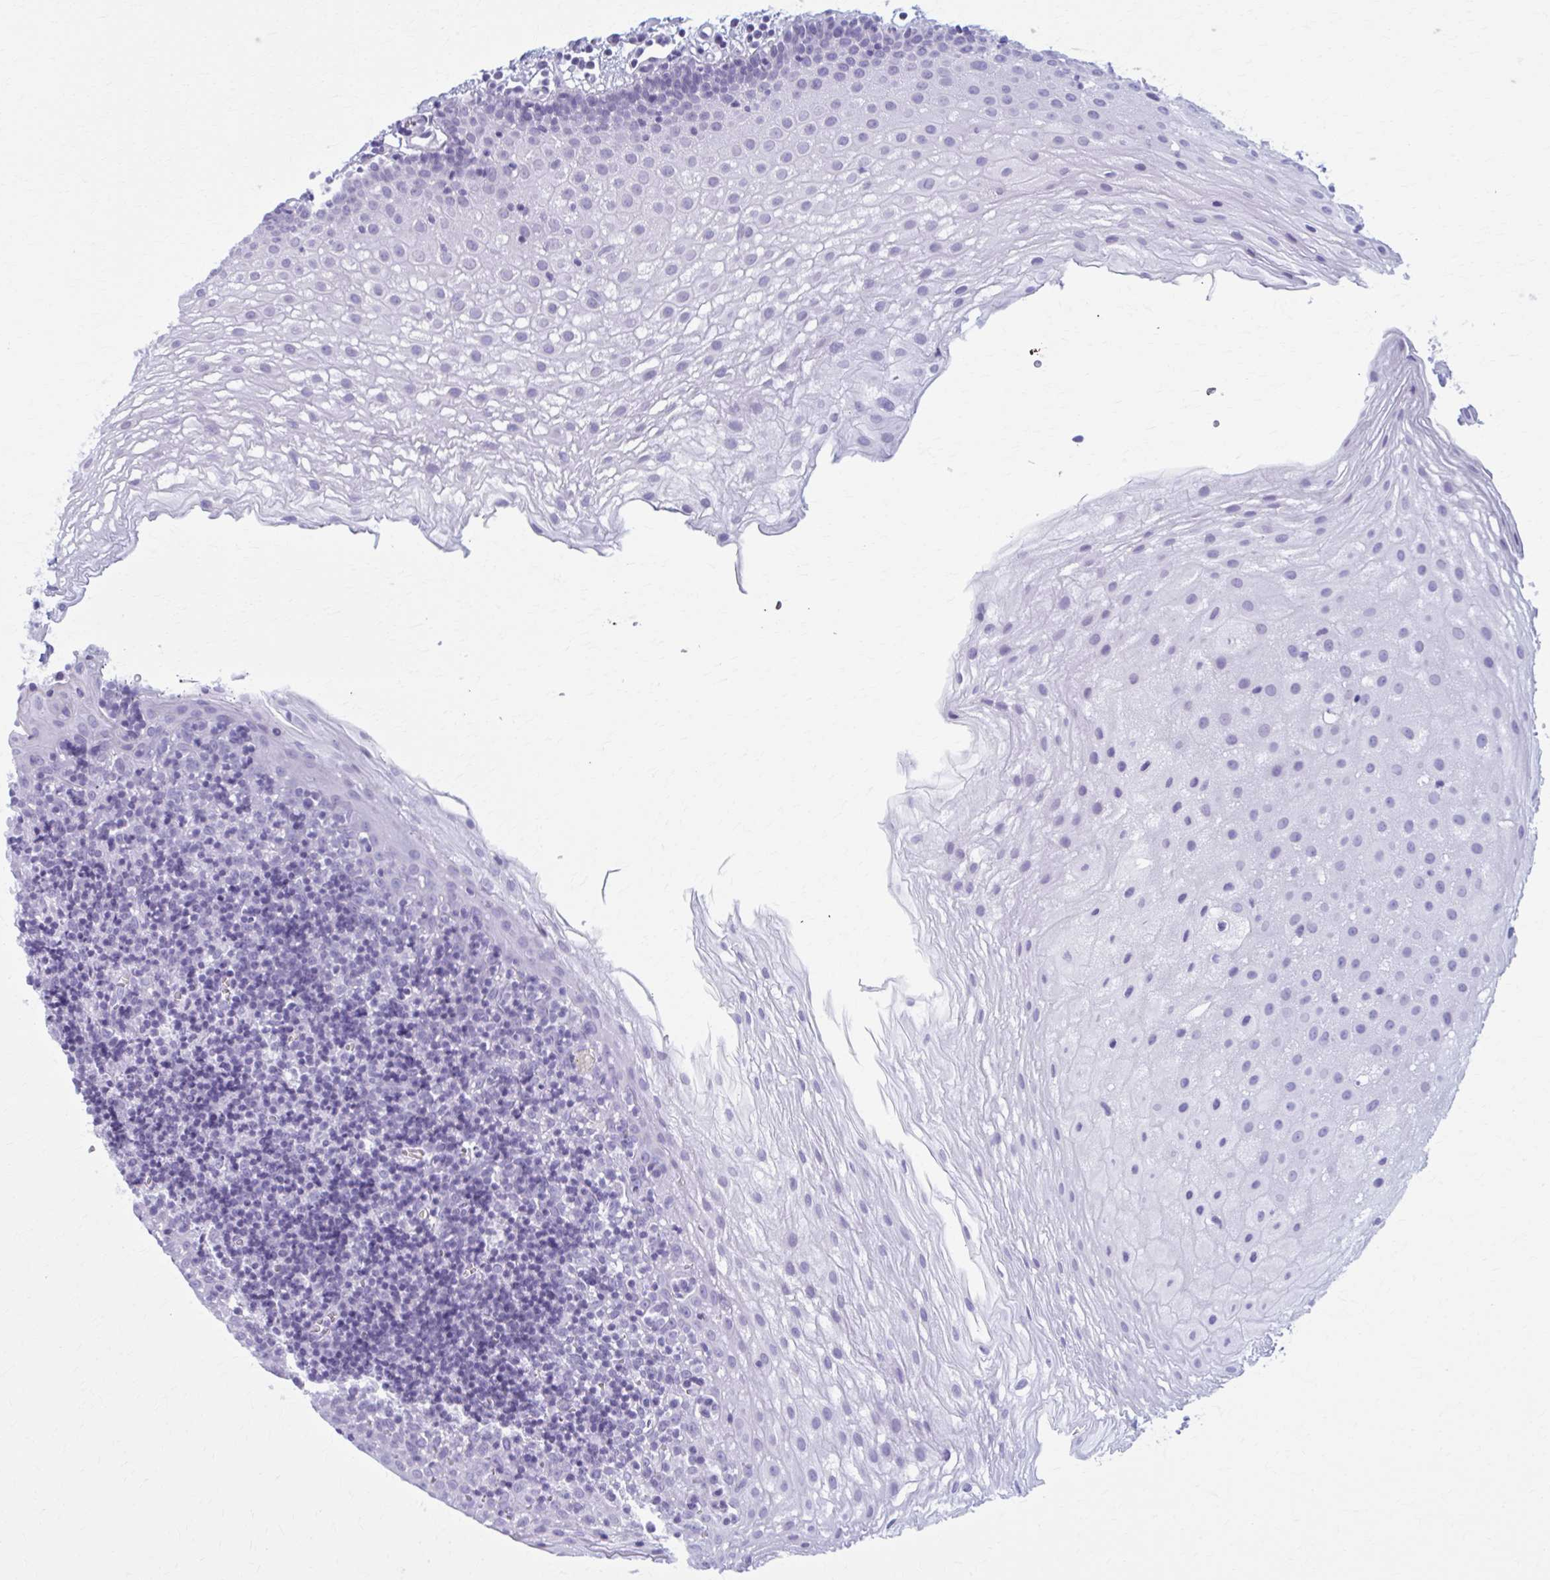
{"staining": {"intensity": "negative", "quantity": "none", "location": "none"}, "tissue": "oral mucosa", "cell_type": "Squamous epithelial cells", "image_type": "normal", "snomed": [{"axis": "morphology", "description": "Normal tissue, NOS"}, {"axis": "morphology", "description": "Squamous cell carcinoma, NOS"}, {"axis": "topography", "description": "Oral tissue"}, {"axis": "topography", "description": "Head-Neck"}], "caption": "Immunohistochemistry (IHC) histopathology image of unremarkable oral mucosa: oral mucosa stained with DAB (3,3'-diaminobenzidine) exhibits no significant protein expression in squamous epithelial cells.", "gene": "NUMBL", "patient": {"sex": "male", "age": 58}}